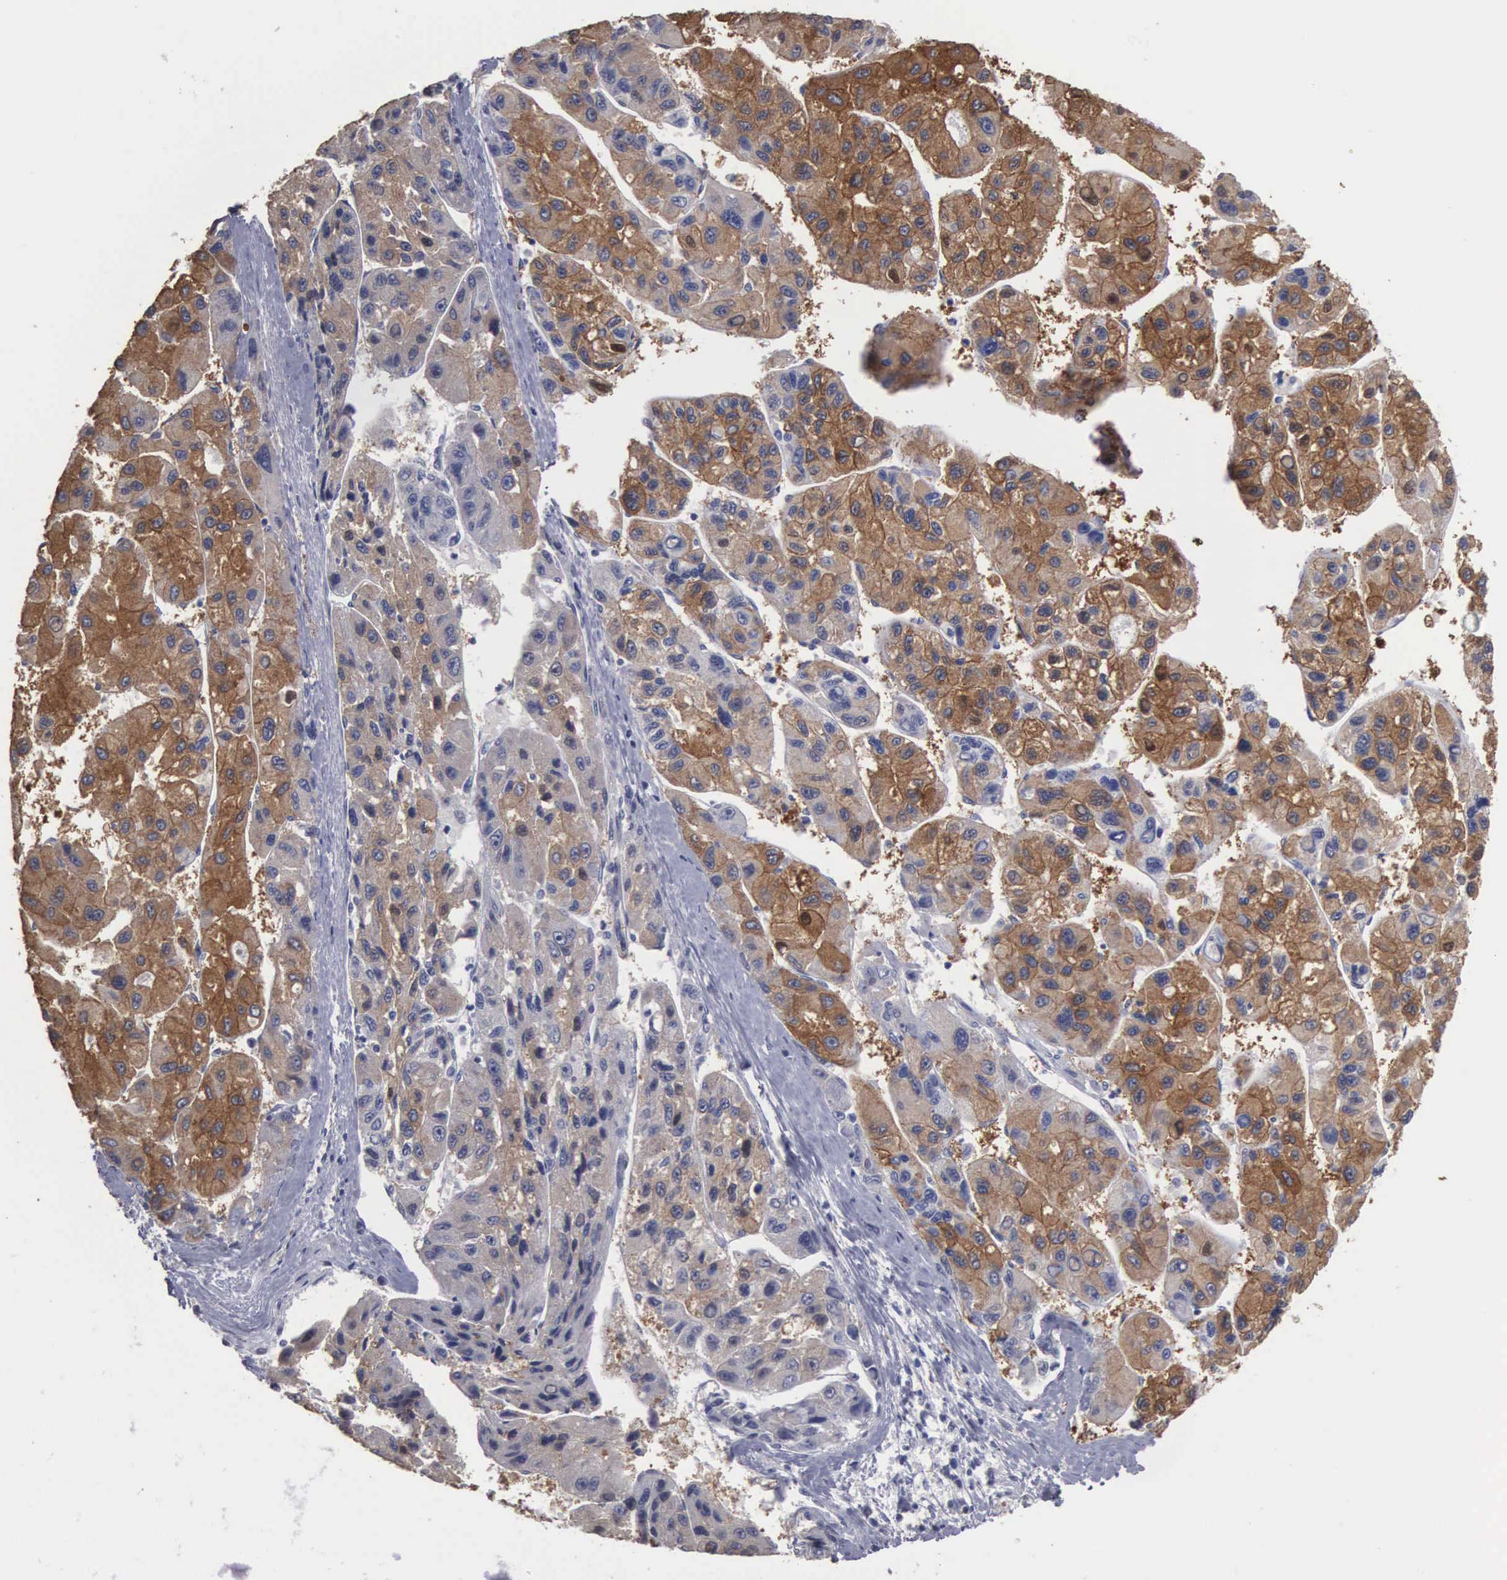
{"staining": {"intensity": "moderate", "quantity": ">75%", "location": "cytoplasmic/membranous"}, "tissue": "liver cancer", "cell_type": "Tumor cells", "image_type": "cancer", "snomed": [{"axis": "morphology", "description": "Carcinoma, Hepatocellular, NOS"}, {"axis": "topography", "description": "Liver"}], "caption": "Immunohistochemical staining of liver cancer (hepatocellular carcinoma) displays medium levels of moderate cytoplasmic/membranous protein staining in approximately >75% of tumor cells.", "gene": "UPB1", "patient": {"sex": "male", "age": 64}}